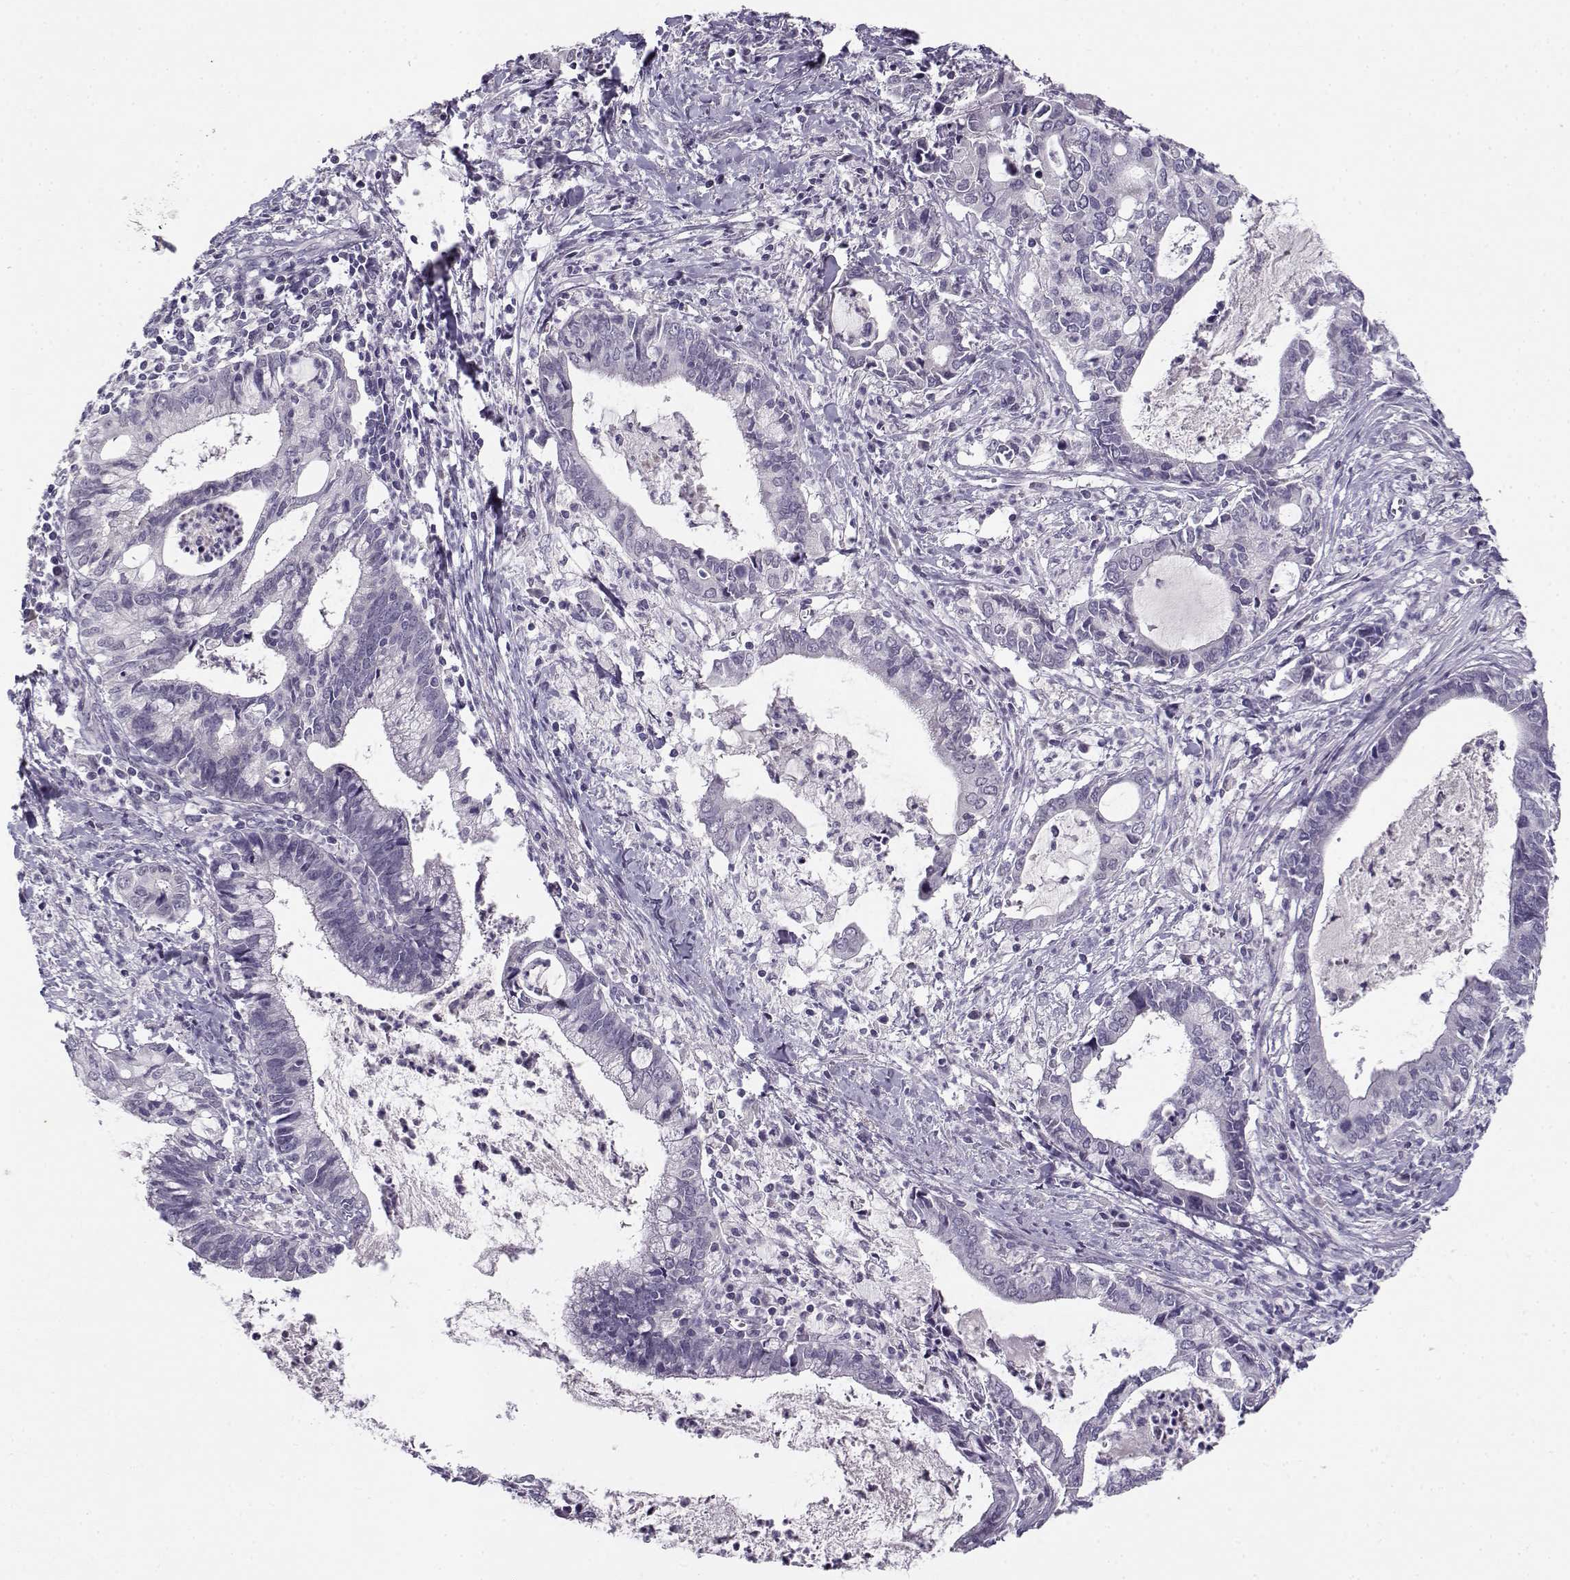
{"staining": {"intensity": "negative", "quantity": "none", "location": "none"}, "tissue": "cervical cancer", "cell_type": "Tumor cells", "image_type": "cancer", "snomed": [{"axis": "morphology", "description": "Adenocarcinoma, NOS"}, {"axis": "topography", "description": "Cervix"}], "caption": "The IHC photomicrograph has no significant staining in tumor cells of cervical cancer tissue.", "gene": "C16orf86", "patient": {"sex": "female", "age": 42}}